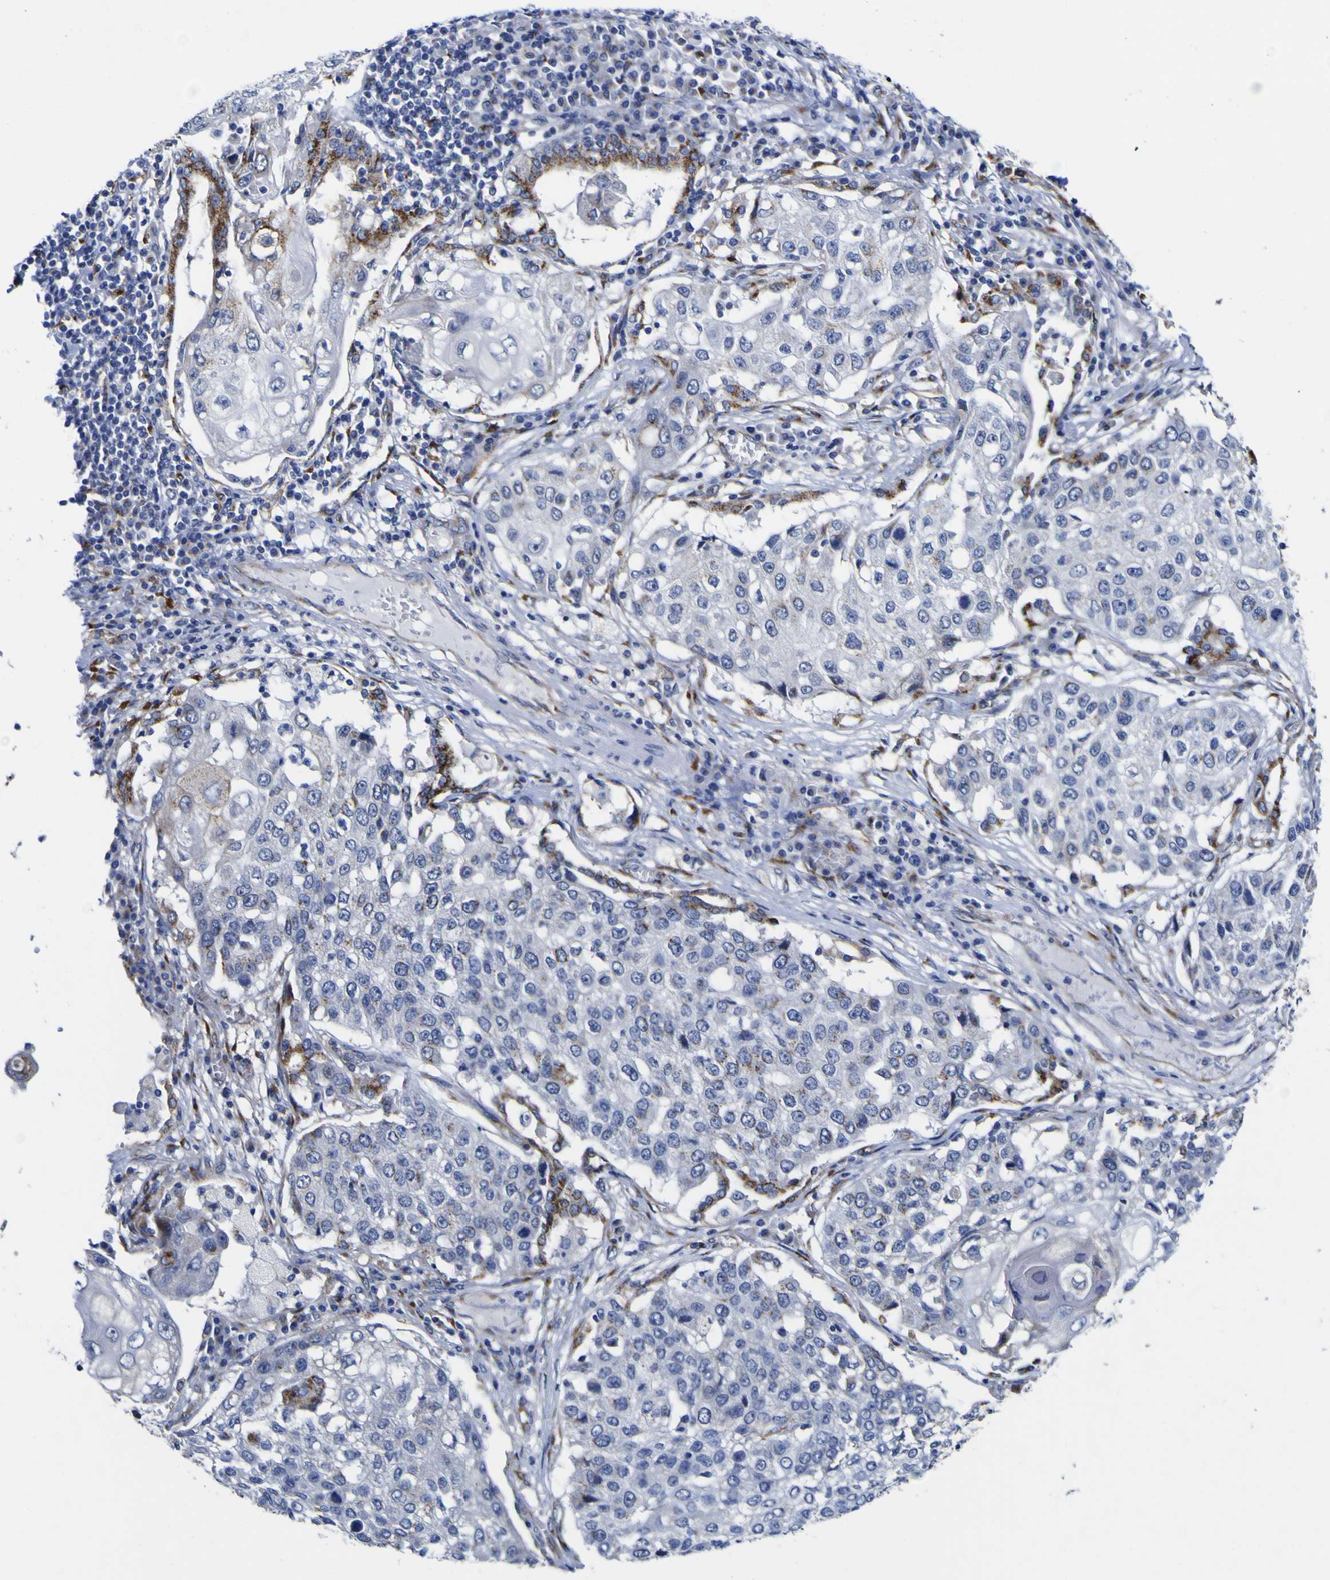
{"staining": {"intensity": "moderate", "quantity": "<25%", "location": "cytoplasmic/membranous"}, "tissue": "lung cancer", "cell_type": "Tumor cells", "image_type": "cancer", "snomed": [{"axis": "morphology", "description": "Squamous cell carcinoma, NOS"}, {"axis": "topography", "description": "Lung"}], "caption": "This is an image of IHC staining of lung cancer (squamous cell carcinoma), which shows moderate positivity in the cytoplasmic/membranous of tumor cells.", "gene": "GOLM1", "patient": {"sex": "male", "age": 71}}